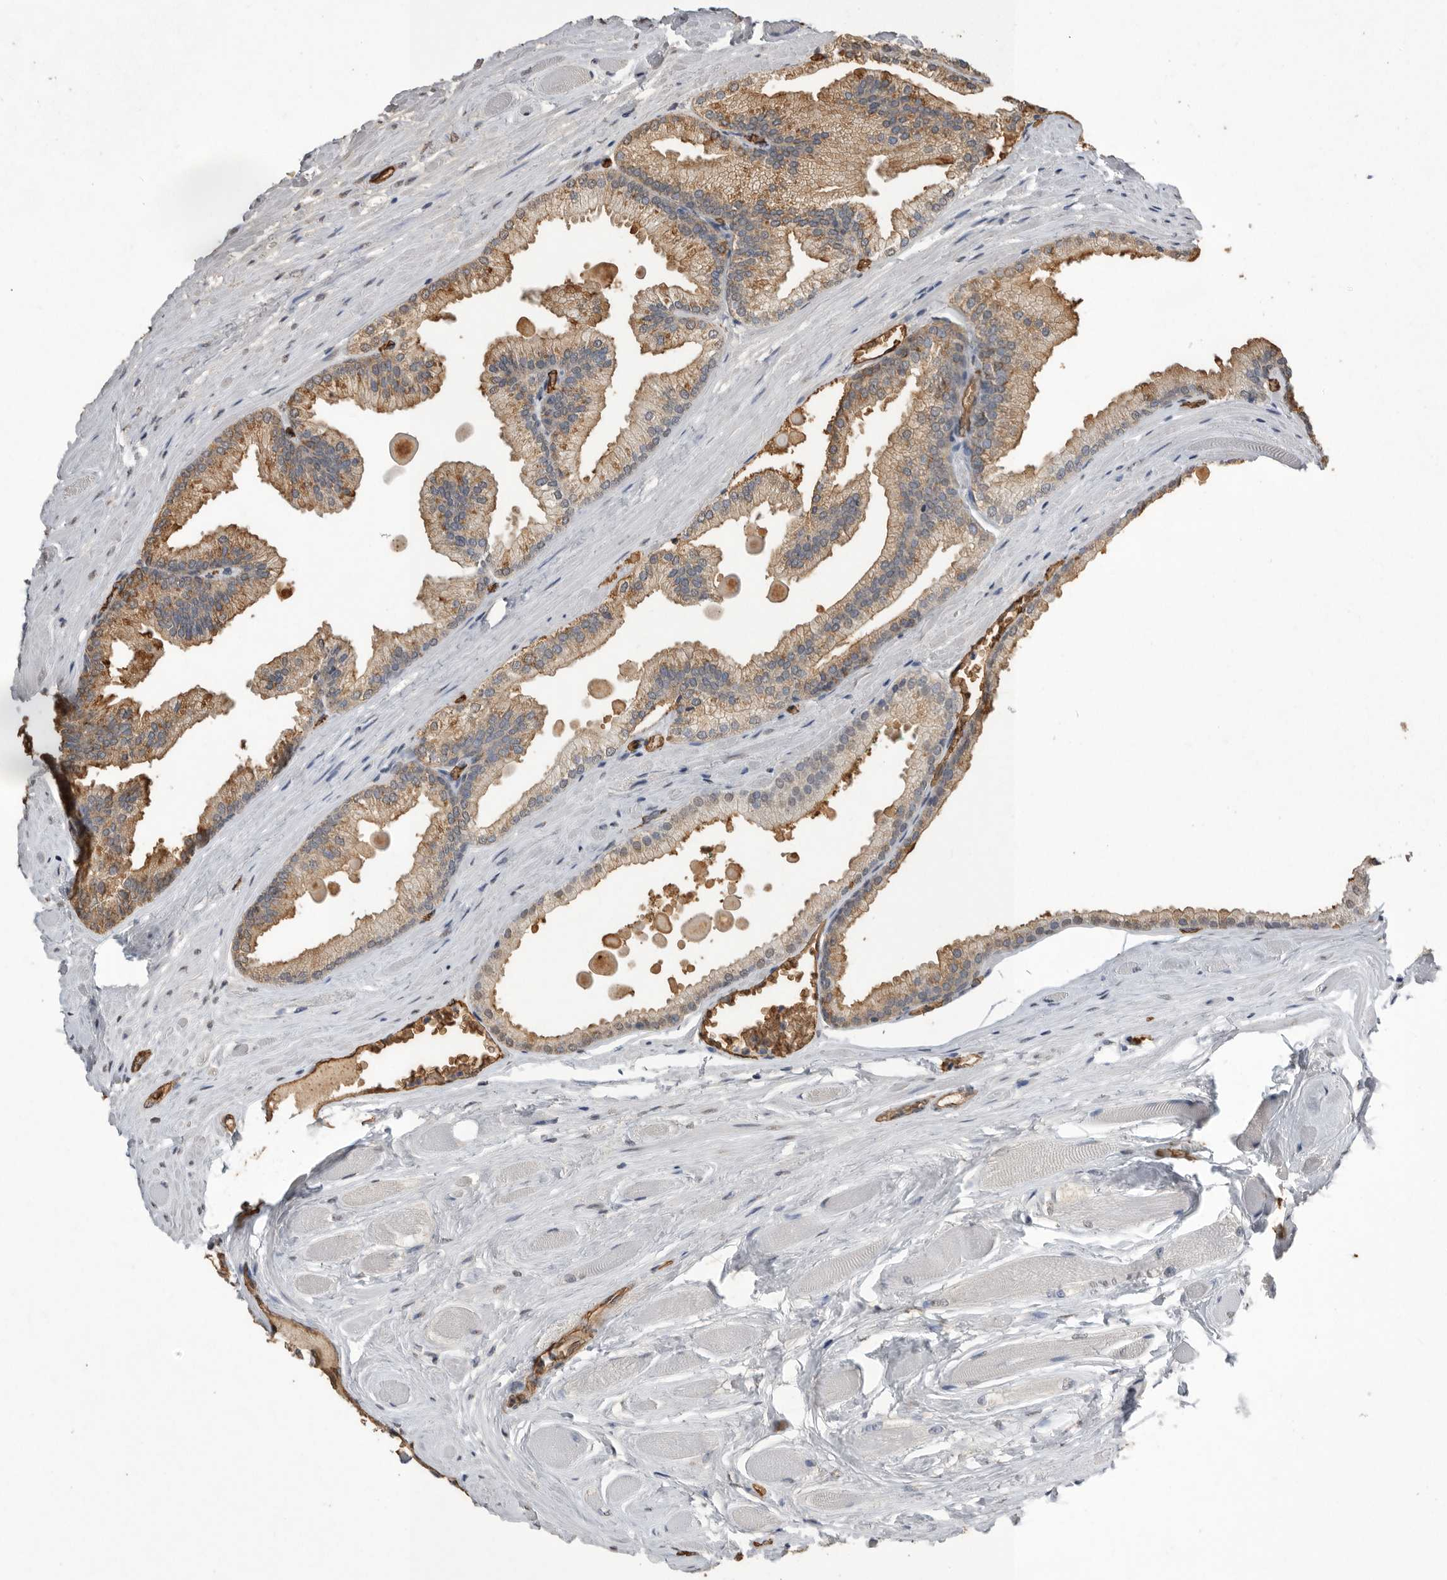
{"staining": {"intensity": "moderate", "quantity": ">75%", "location": "cytoplasmic/membranous"}, "tissue": "prostate cancer", "cell_type": "Tumor cells", "image_type": "cancer", "snomed": [{"axis": "morphology", "description": "Adenocarcinoma, Low grade"}, {"axis": "topography", "description": "Prostate"}], "caption": "Prostate adenocarcinoma (low-grade) was stained to show a protein in brown. There is medium levels of moderate cytoplasmic/membranous staining in about >75% of tumor cells. (brown staining indicates protein expression, while blue staining denotes nuclei).", "gene": "IL27", "patient": {"sex": "male", "age": 59}}